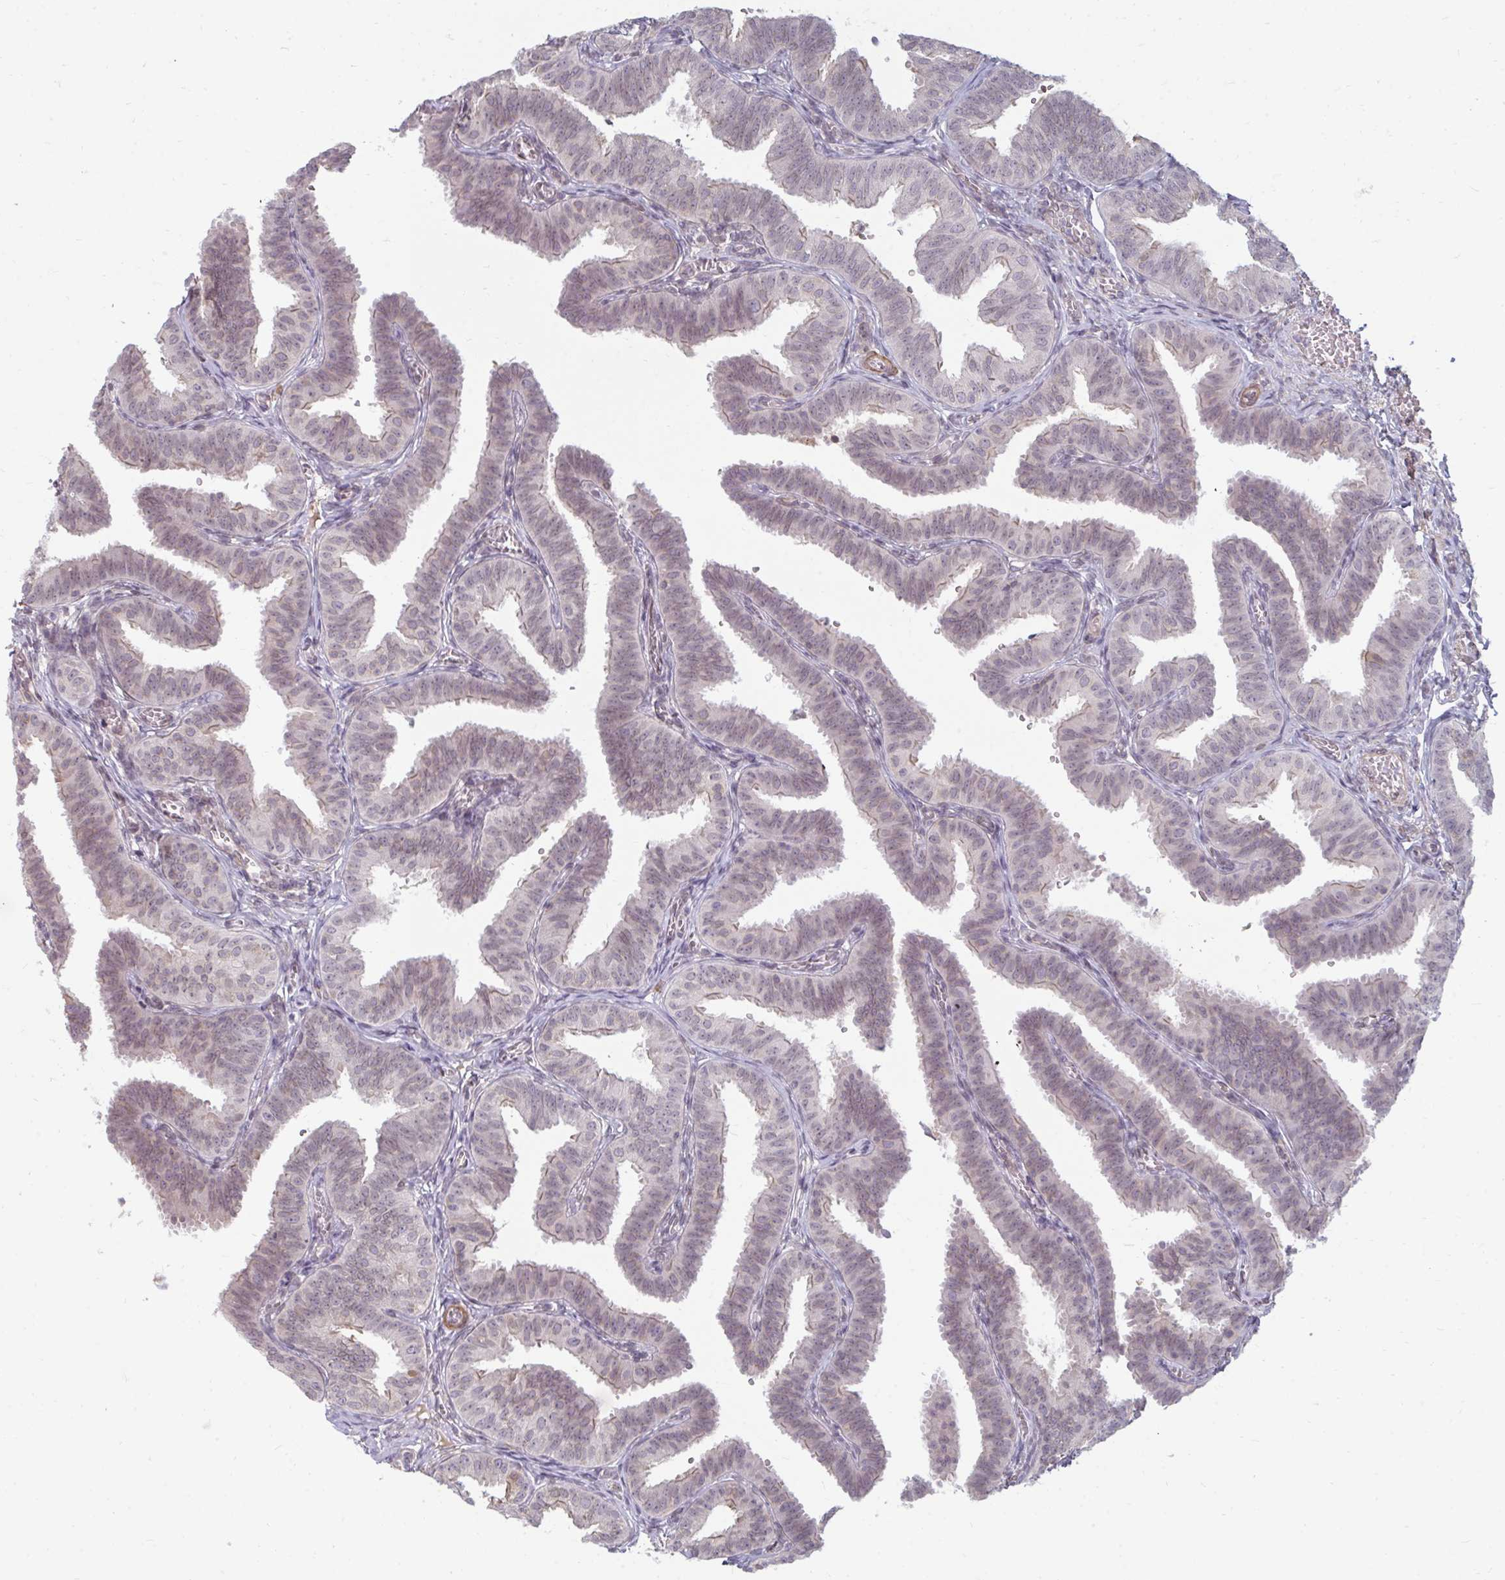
{"staining": {"intensity": "weak", "quantity": "25%-75%", "location": "cytoplasmic/membranous"}, "tissue": "fallopian tube", "cell_type": "Glandular cells", "image_type": "normal", "snomed": [{"axis": "morphology", "description": "Normal tissue, NOS"}, {"axis": "topography", "description": "Fallopian tube"}], "caption": "Immunohistochemical staining of unremarkable human fallopian tube exhibits low levels of weak cytoplasmic/membranous expression in about 25%-75% of glandular cells. Nuclei are stained in blue.", "gene": "GPC5", "patient": {"sex": "female", "age": 25}}